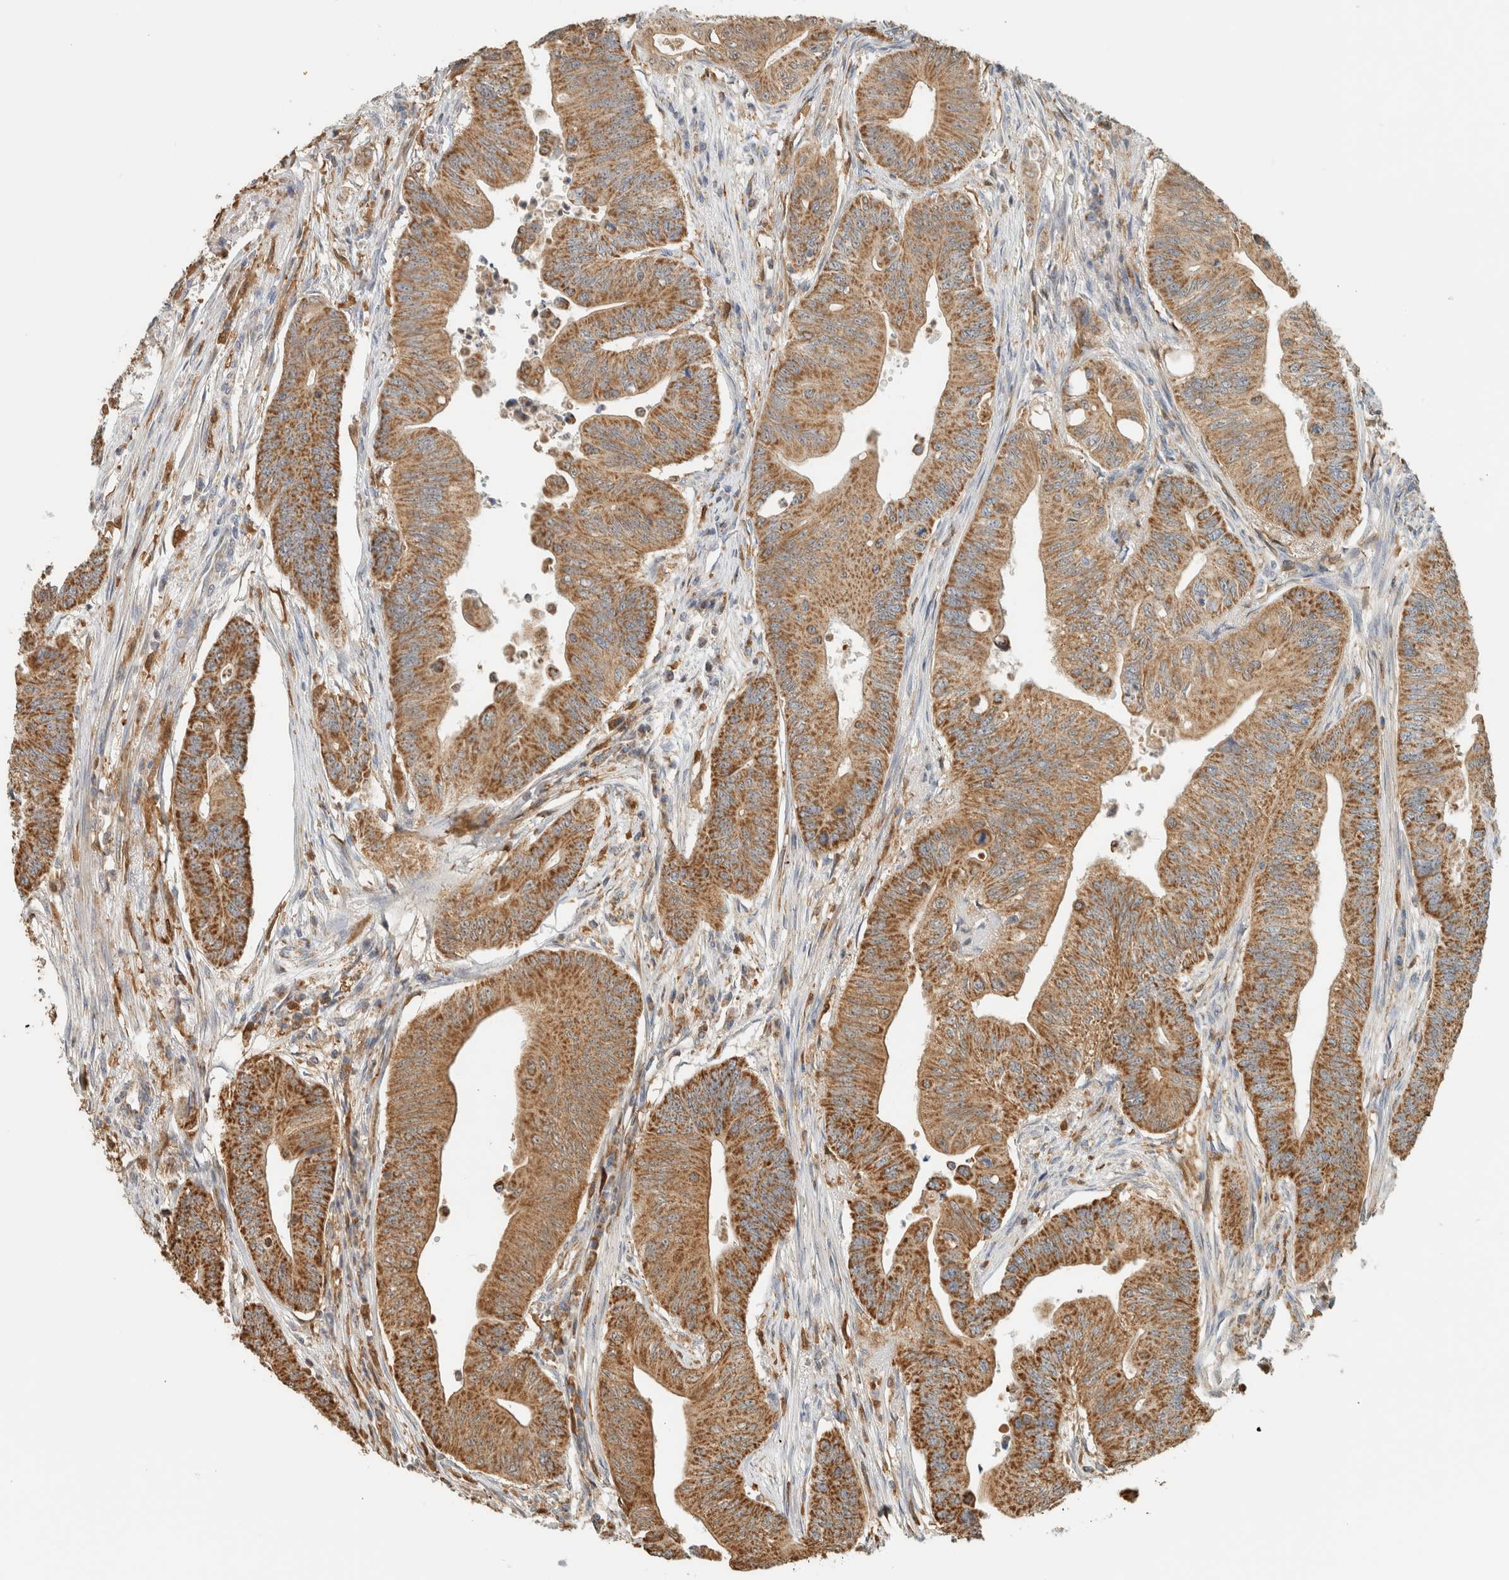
{"staining": {"intensity": "moderate", "quantity": ">75%", "location": "cytoplasmic/membranous"}, "tissue": "colorectal cancer", "cell_type": "Tumor cells", "image_type": "cancer", "snomed": [{"axis": "morphology", "description": "Adenoma, NOS"}, {"axis": "morphology", "description": "Adenocarcinoma, NOS"}, {"axis": "topography", "description": "Colon"}], "caption": "Immunohistochemical staining of human colorectal cancer shows medium levels of moderate cytoplasmic/membranous positivity in approximately >75% of tumor cells.", "gene": "CAPG", "patient": {"sex": "male", "age": 79}}